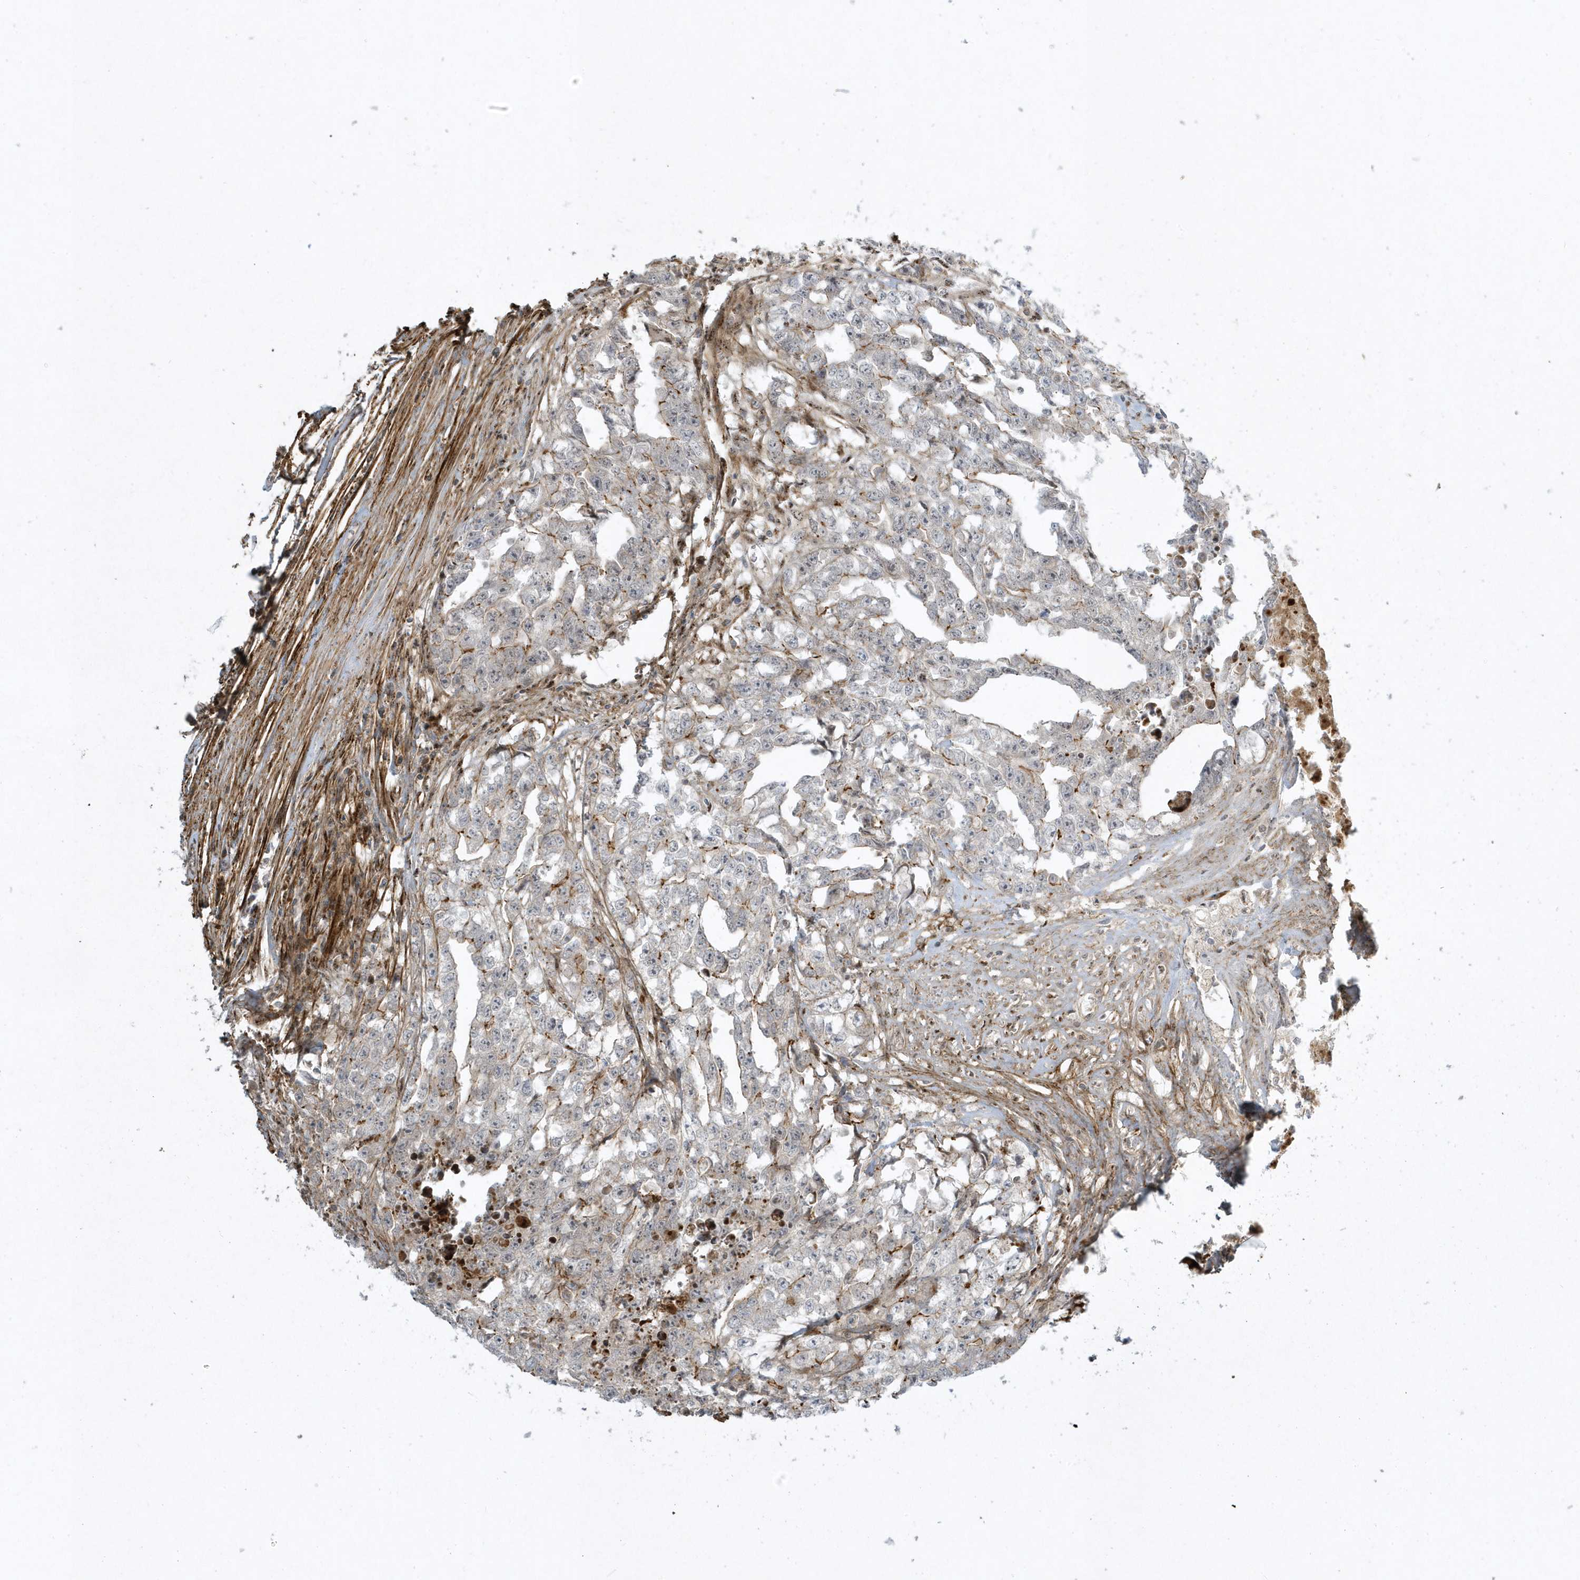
{"staining": {"intensity": "moderate", "quantity": "25%-75%", "location": "cytoplasmic/membranous"}, "tissue": "testis cancer", "cell_type": "Tumor cells", "image_type": "cancer", "snomed": [{"axis": "morphology", "description": "Seminoma, NOS"}, {"axis": "morphology", "description": "Carcinoma, Embryonal, NOS"}, {"axis": "topography", "description": "Testis"}], "caption": "Immunohistochemistry (IHC) (DAB) staining of human seminoma (testis) demonstrates moderate cytoplasmic/membranous protein staining in approximately 25%-75% of tumor cells.", "gene": "MASP2", "patient": {"sex": "male", "age": 43}}